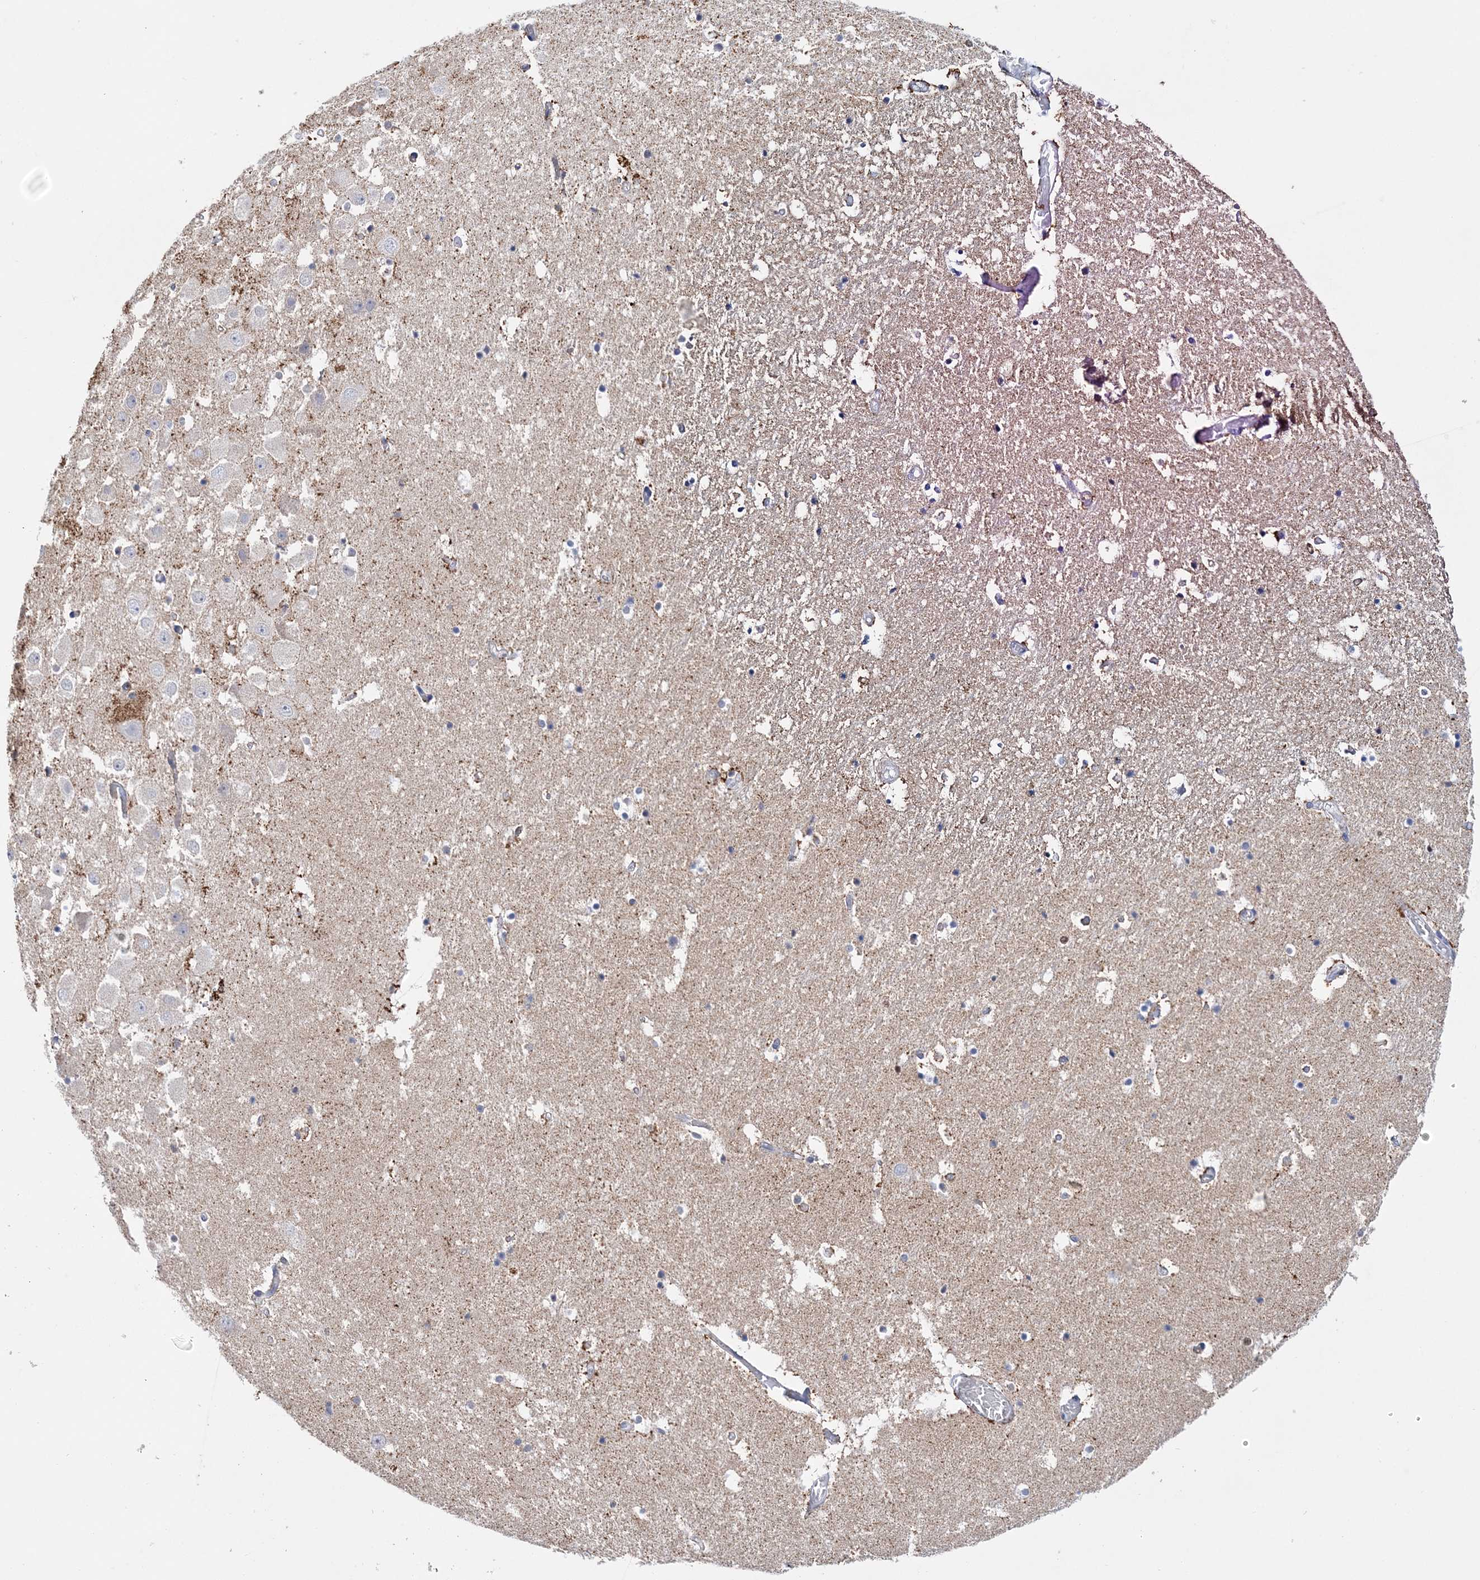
{"staining": {"intensity": "strong", "quantity": "<25%", "location": "cytoplasmic/membranous"}, "tissue": "hippocampus", "cell_type": "Glial cells", "image_type": "normal", "snomed": [{"axis": "morphology", "description": "Normal tissue, NOS"}, {"axis": "topography", "description": "Hippocampus"}], "caption": "About <25% of glial cells in benign hippocampus exhibit strong cytoplasmic/membranous protein expression as visualized by brown immunohistochemical staining.", "gene": "NIT2", "patient": {"sex": "female", "age": 52}}